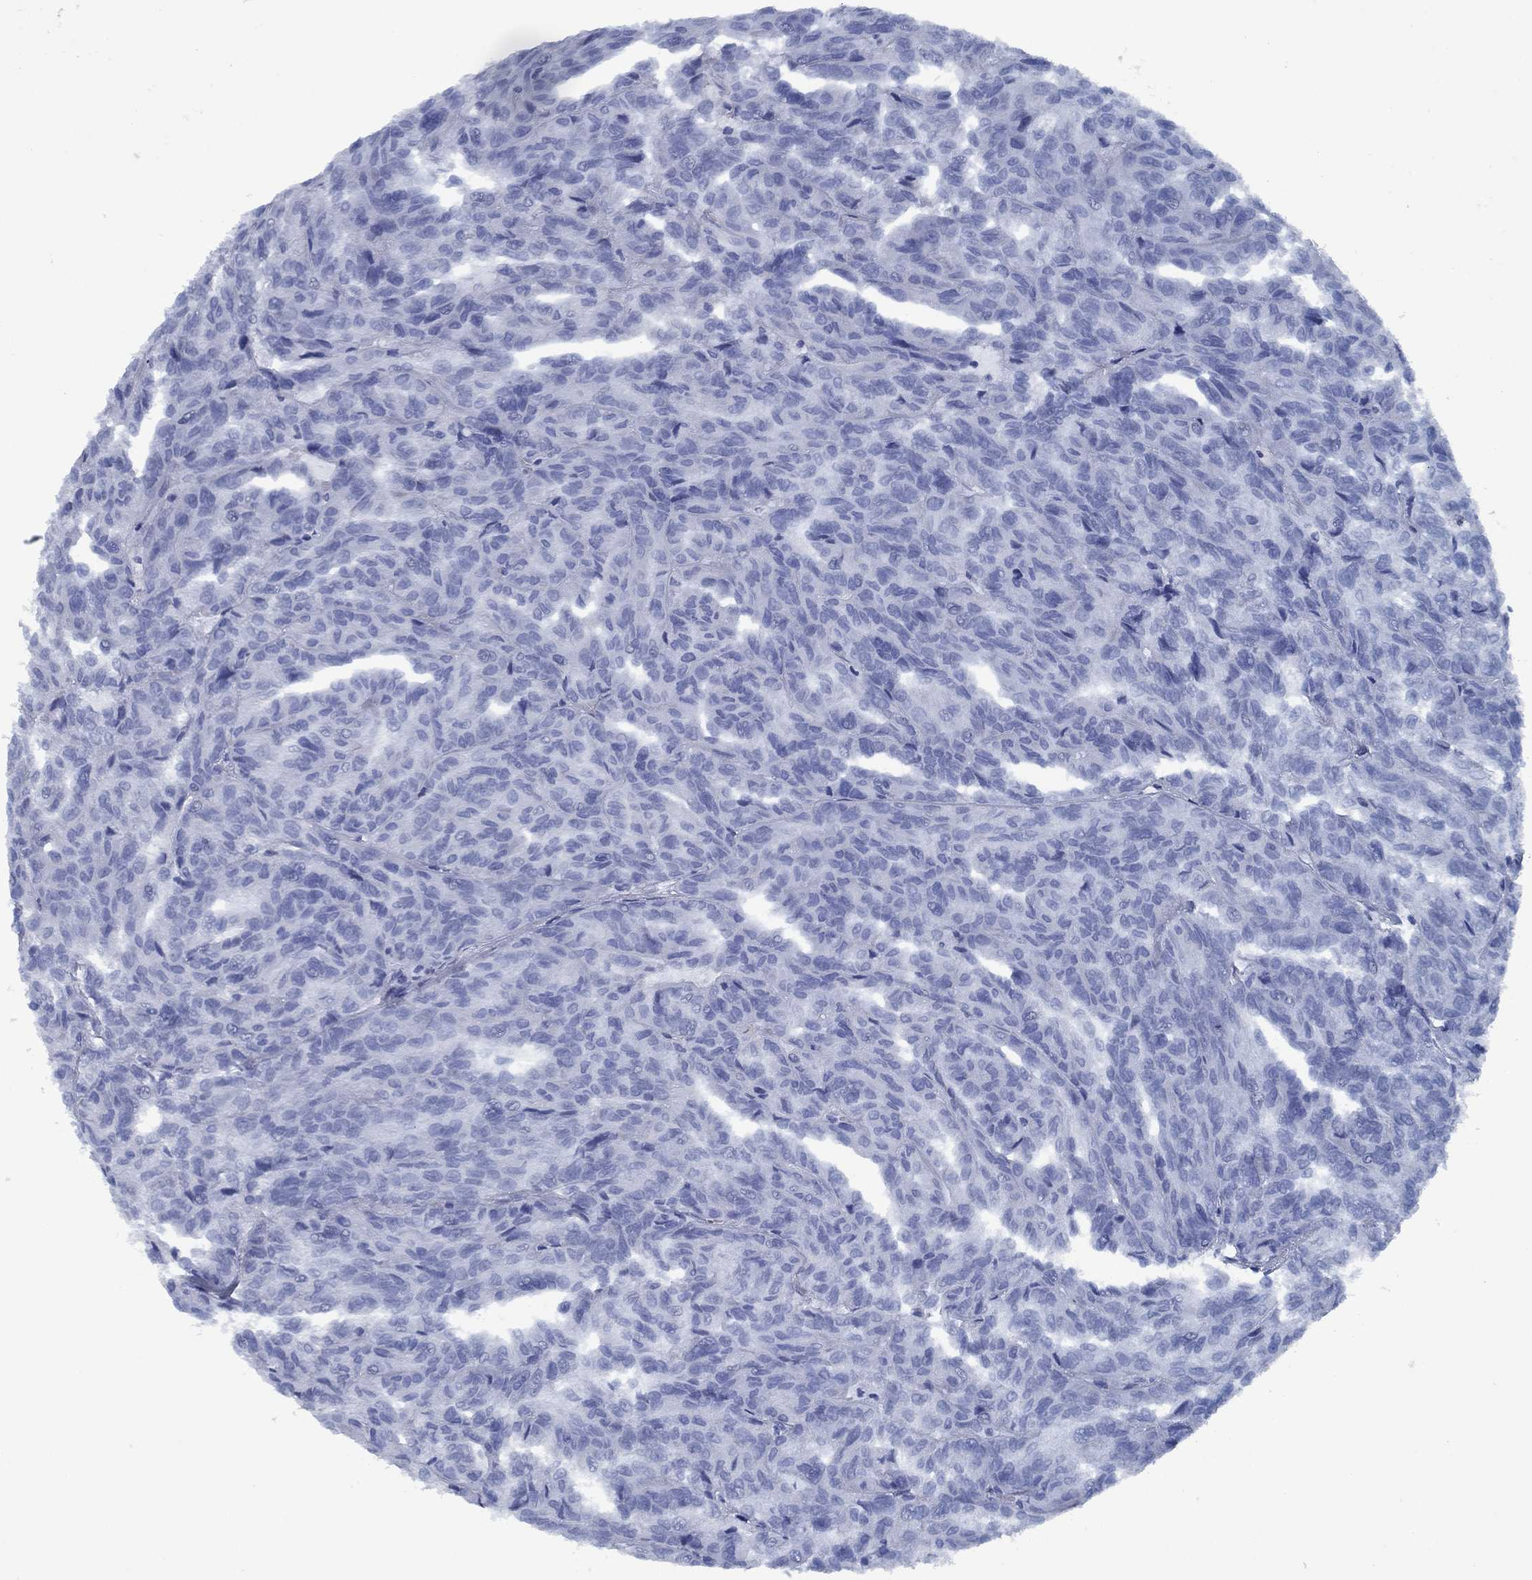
{"staining": {"intensity": "negative", "quantity": "none", "location": "none"}, "tissue": "renal cancer", "cell_type": "Tumor cells", "image_type": "cancer", "snomed": [{"axis": "morphology", "description": "Adenocarcinoma, NOS"}, {"axis": "topography", "description": "Kidney"}], "caption": "This is an IHC histopathology image of human adenocarcinoma (renal). There is no staining in tumor cells.", "gene": "PNMA8A", "patient": {"sex": "male", "age": 79}}